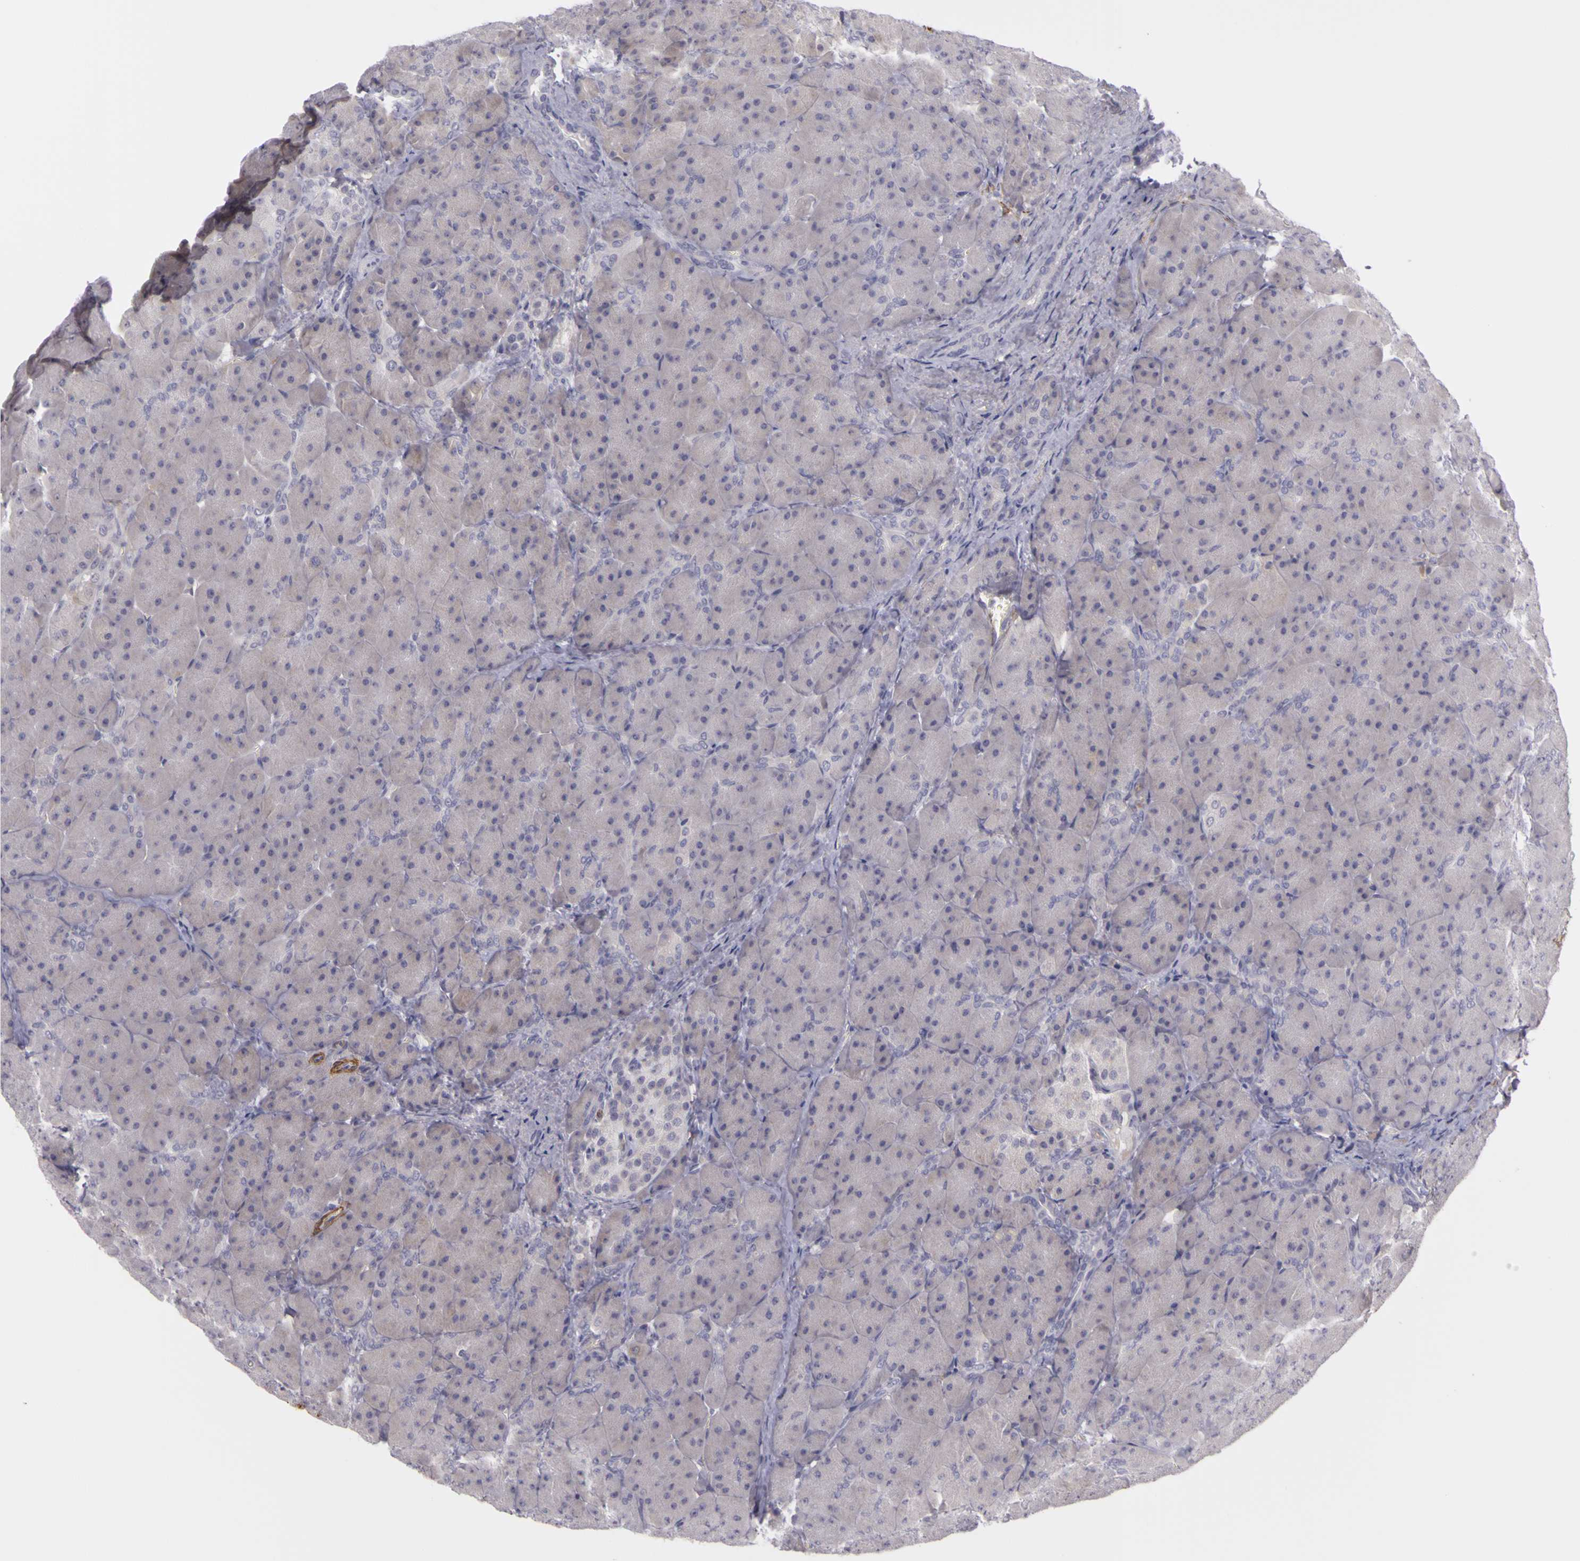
{"staining": {"intensity": "weak", "quantity": ">75%", "location": "cytoplasmic/membranous"}, "tissue": "pancreas", "cell_type": "Exocrine glandular cells", "image_type": "normal", "snomed": [{"axis": "morphology", "description": "Normal tissue, NOS"}, {"axis": "topography", "description": "Pancreas"}], "caption": "A photomicrograph of human pancreas stained for a protein demonstrates weak cytoplasmic/membranous brown staining in exocrine glandular cells. (IHC, brightfield microscopy, high magnification).", "gene": "CNTN2", "patient": {"sex": "male", "age": 66}}